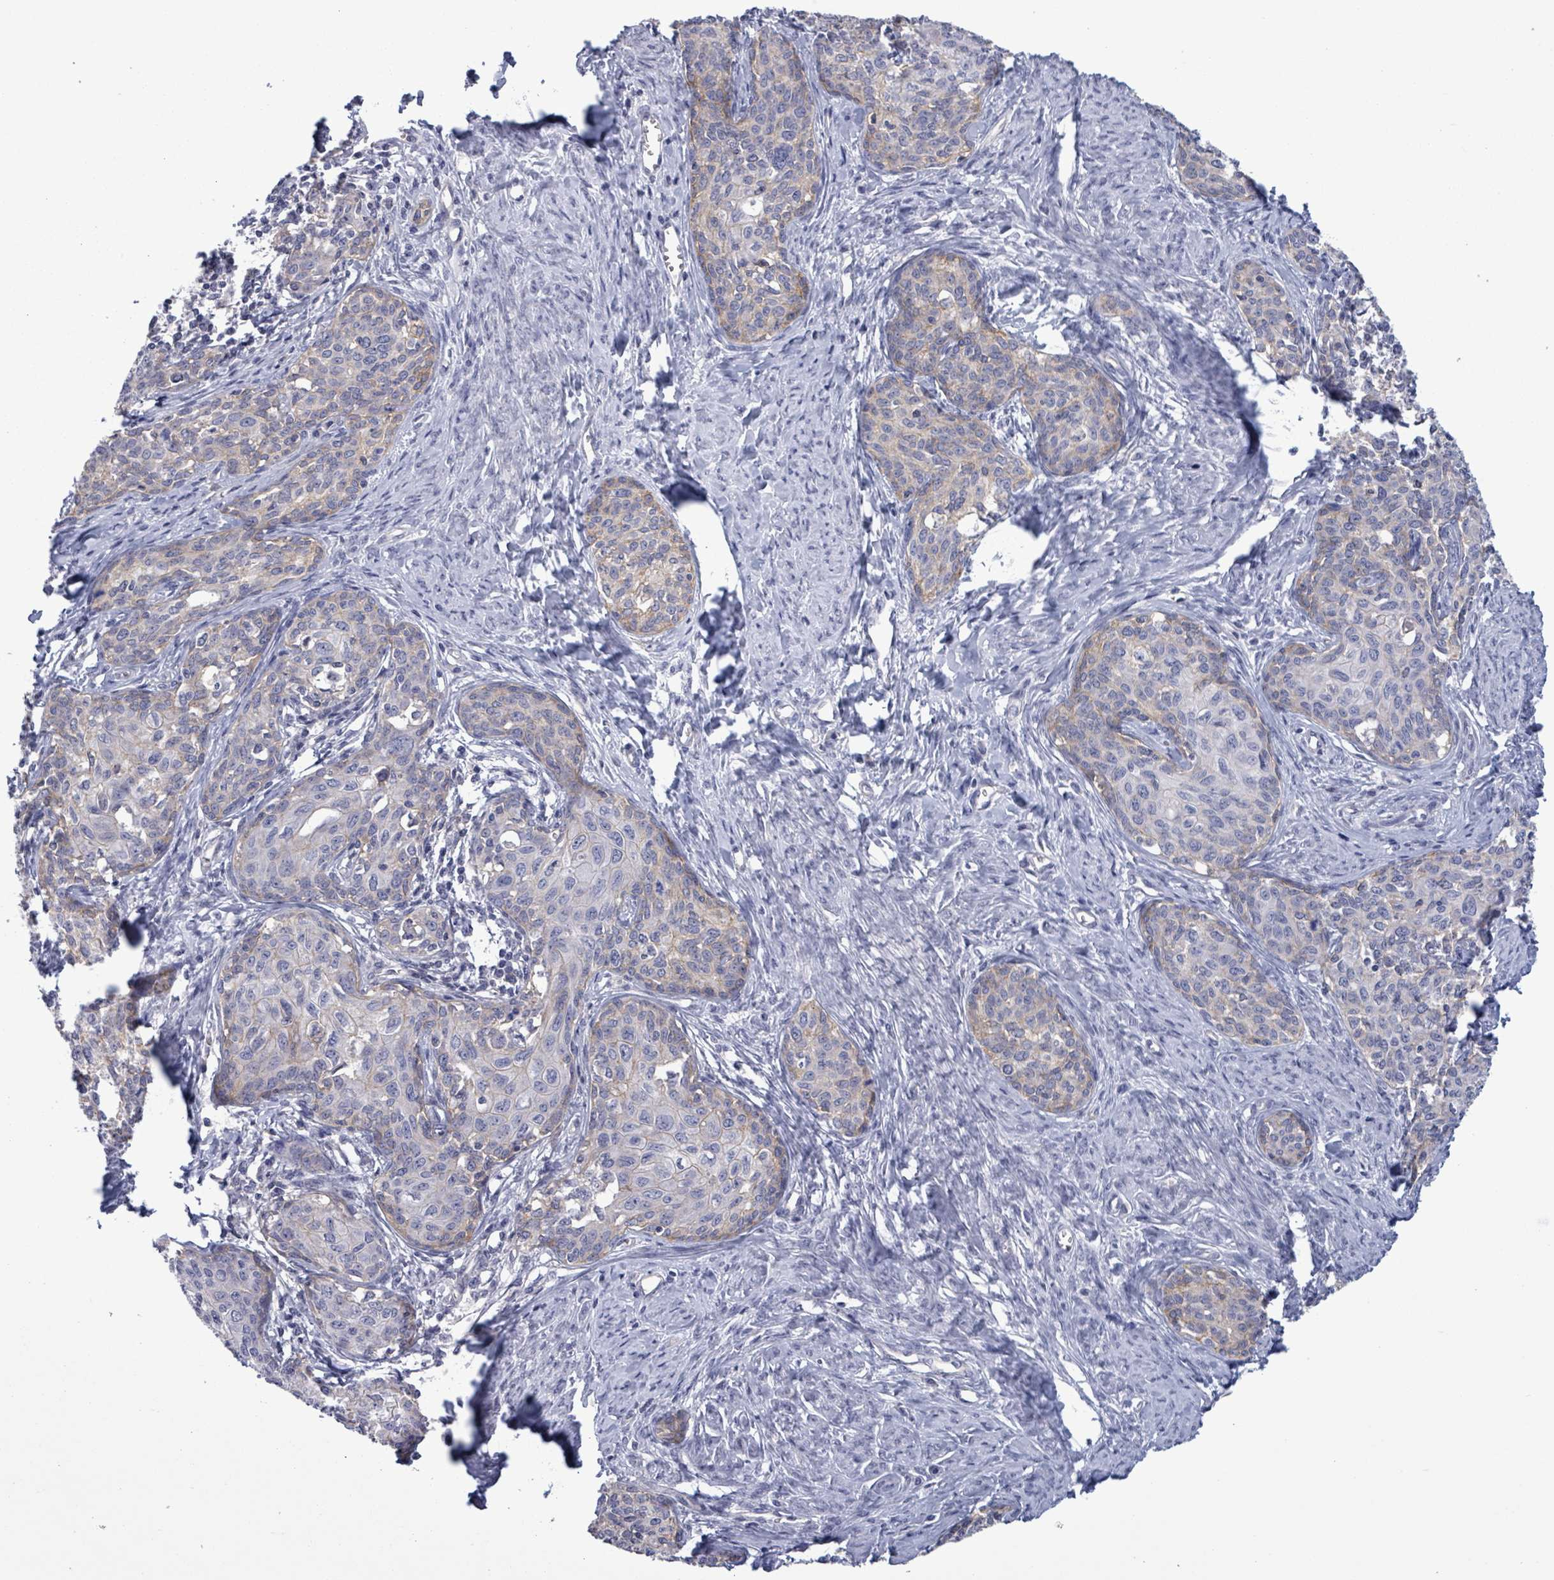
{"staining": {"intensity": "negative", "quantity": "none", "location": "none"}, "tissue": "cervical cancer", "cell_type": "Tumor cells", "image_type": "cancer", "snomed": [{"axis": "morphology", "description": "Squamous cell carcinoma, NOS"}, {"axis": "morphology", "description": "Adenocarcinoma, NOS"}, {"axis": "topography", "description": "Cervix"}], "caption": "Human adenocarcinoma (cervical) stained for a protein using immunohistochemistry (IHC) exhibits no staining in tumor cells.", "gene": "BSG", "patient": {"sex": "female", "age": 52}}